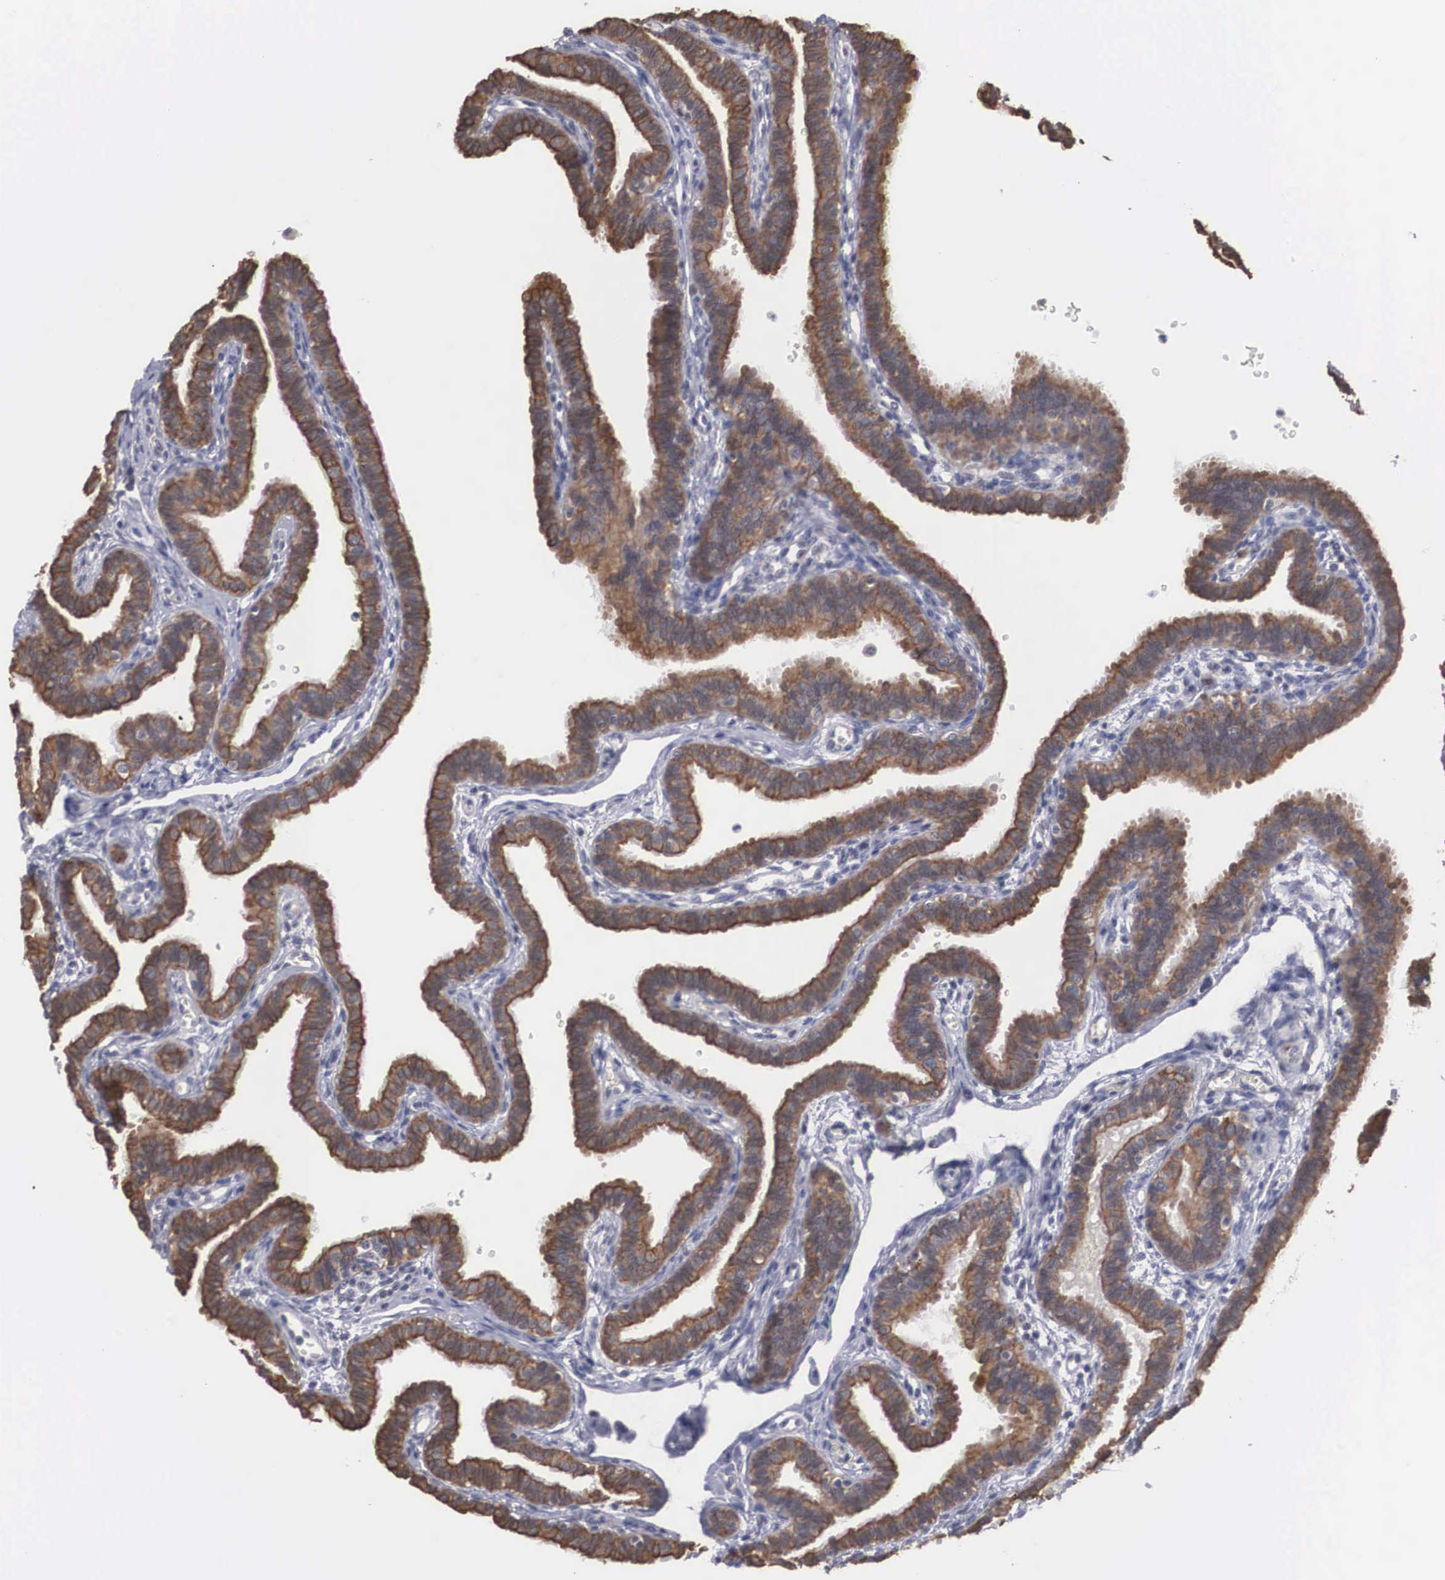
{"staining": {"intensity": "strong", "quantity": ">75%", "location": "cytoplasmic/membranous"}, "tissue": "fallopian tube", "cell_type": "Glandular cells", "image_type": "normal", "snomed": [{"axis": "morphology", "description": "Normal tissue, NOS"}, {"axis": "topography", "description": "Fallopian tube"}], "caption": "The micrograph shows staining of unremarkable fallopian tube, revealing strong cytoplasmic/membranous protein staining (brown color) within glandular cells.", "gene": "WDR89", "patient": {"sex": "female", "age": 32}}